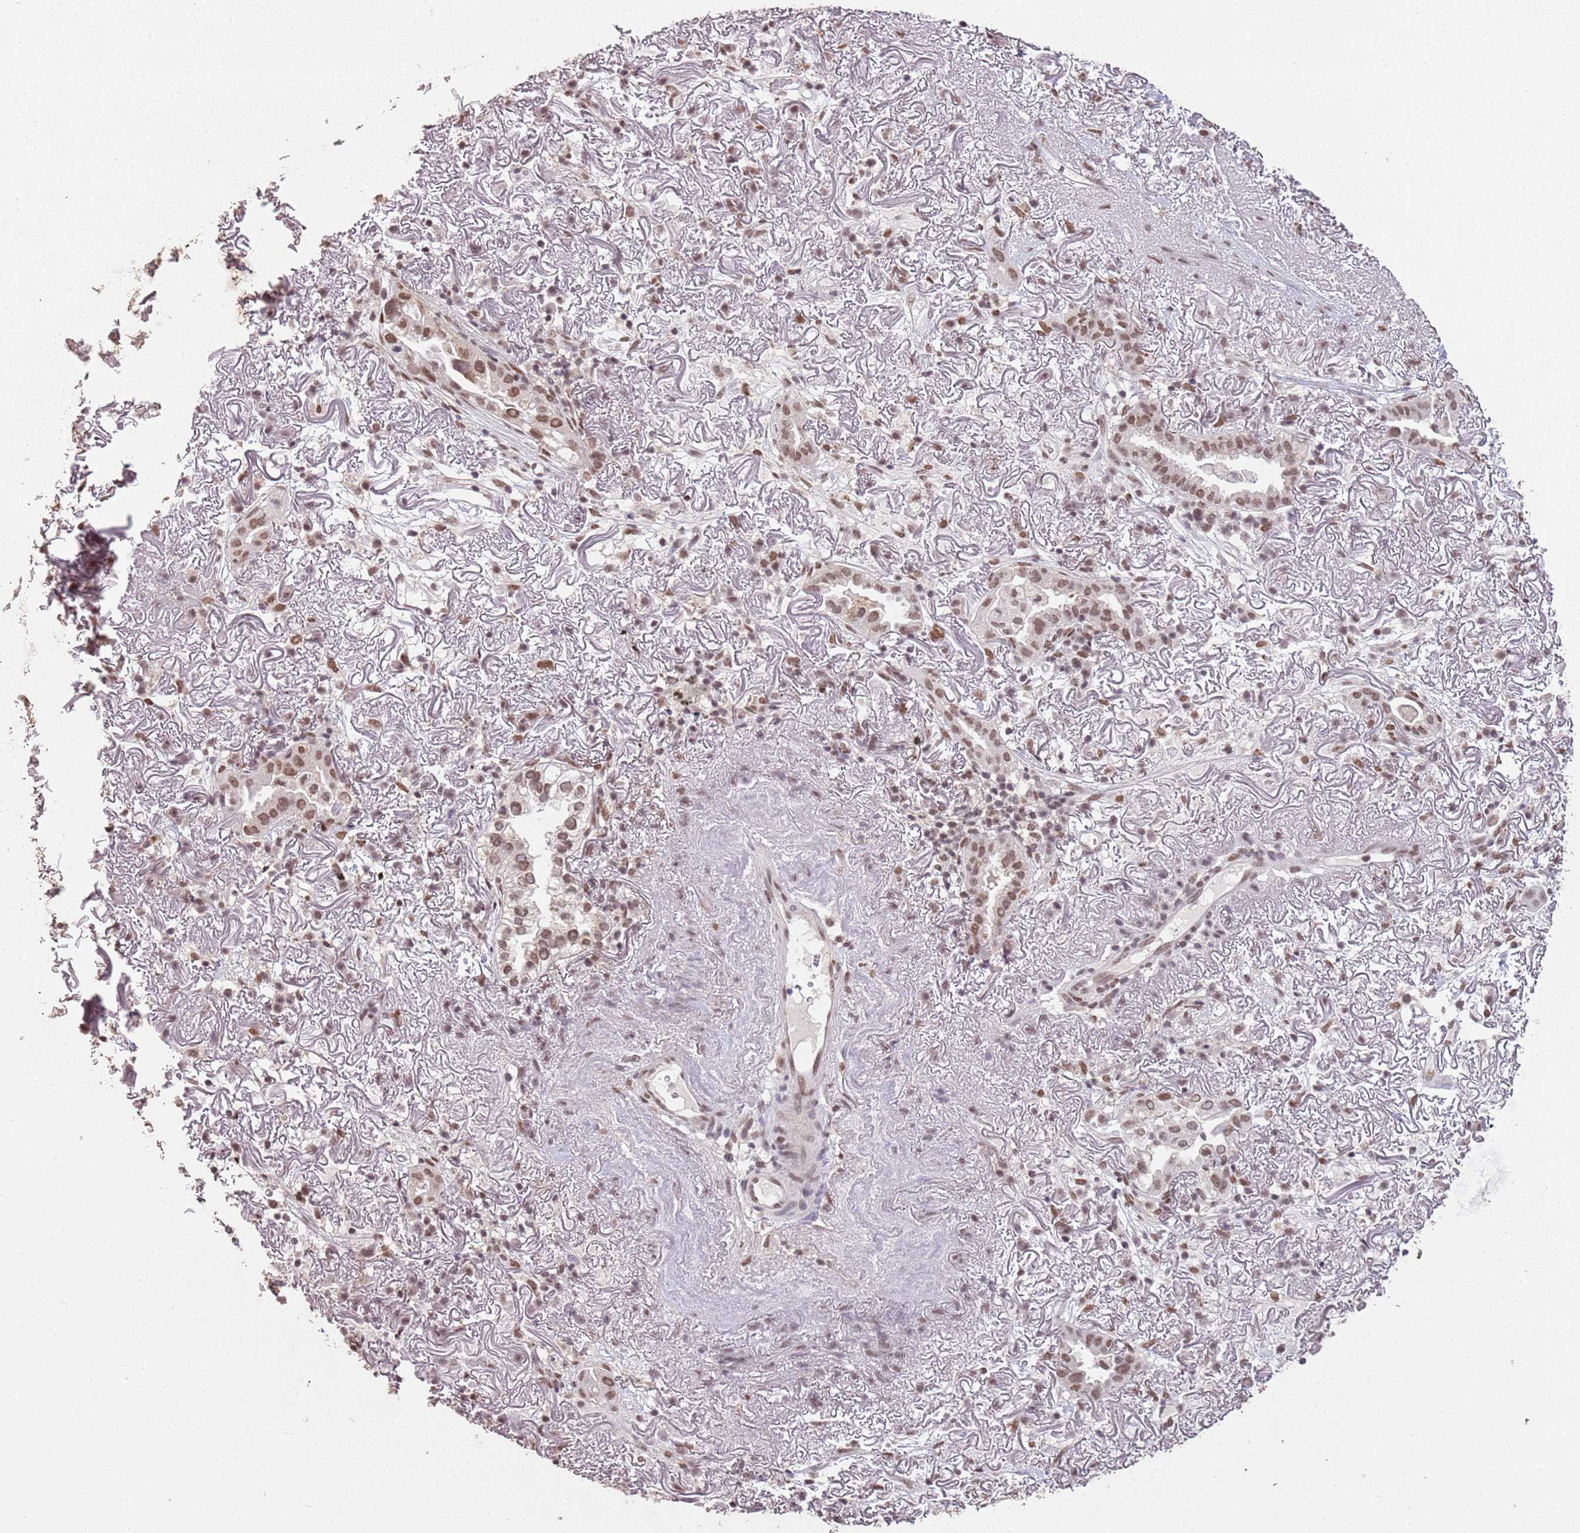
{"staining": {"intensity": "moderate", "quantity": ">75%", "location": "nuclear"}, "tissue": "lung cancer", "cell_type": "Tumor cells", "image_type": "cancer", "snomed": [{"axis": "morphology", "description": "Adenocarcinoma, NOS"}, {"axis": "topography", "description": "Lung"}], "caption": "Immunohistochemical staining of lung cancer (adenocarcinoma) shows medium levels of moderate nuclear protein positivity in about >75% of tumor cells.", "gene": "ARL14EP", "patient": {"sex": "female", "age": 69}}